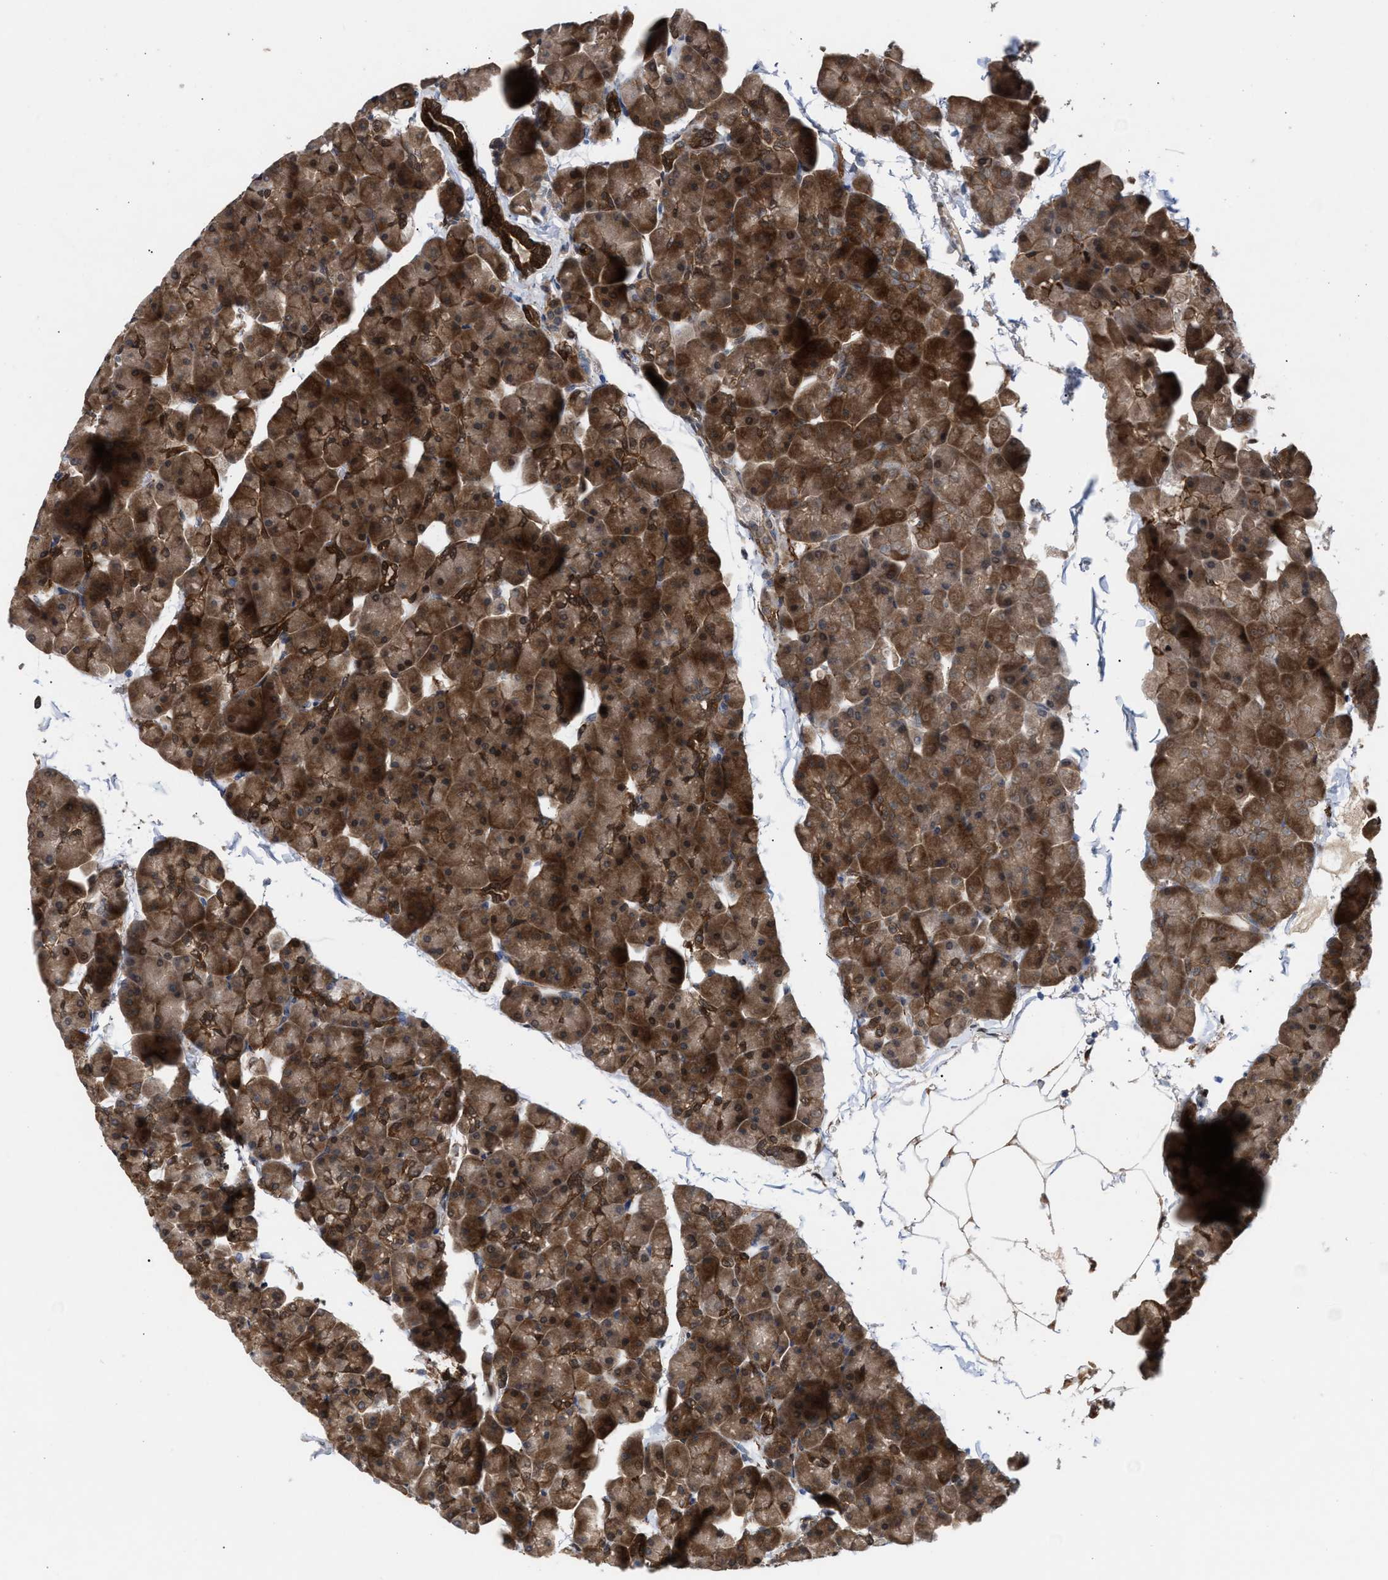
{"staining": {"intensity": "moderate", "quantity": ">75%", "location": "cytoplasmic/membranous,nuclear"}, "tissue": "pancreas", "cell_type": "Exocrine glandular cells", "image_type": "normal", "snomed": [{"axis": "morphology", "description": "Normal tissue, NOS"}, {"axis": "topography", "description": "Pancreas"}], "caption": "Brown immunohistochemical staining in unremarkable human pancreas exhibits moderate cytoplasmic/membranous,nuclear expression in about >75% of exocrine glandular cells.", "gene": "TP53I3", "patient": {"sex": "male", "age": 35}}